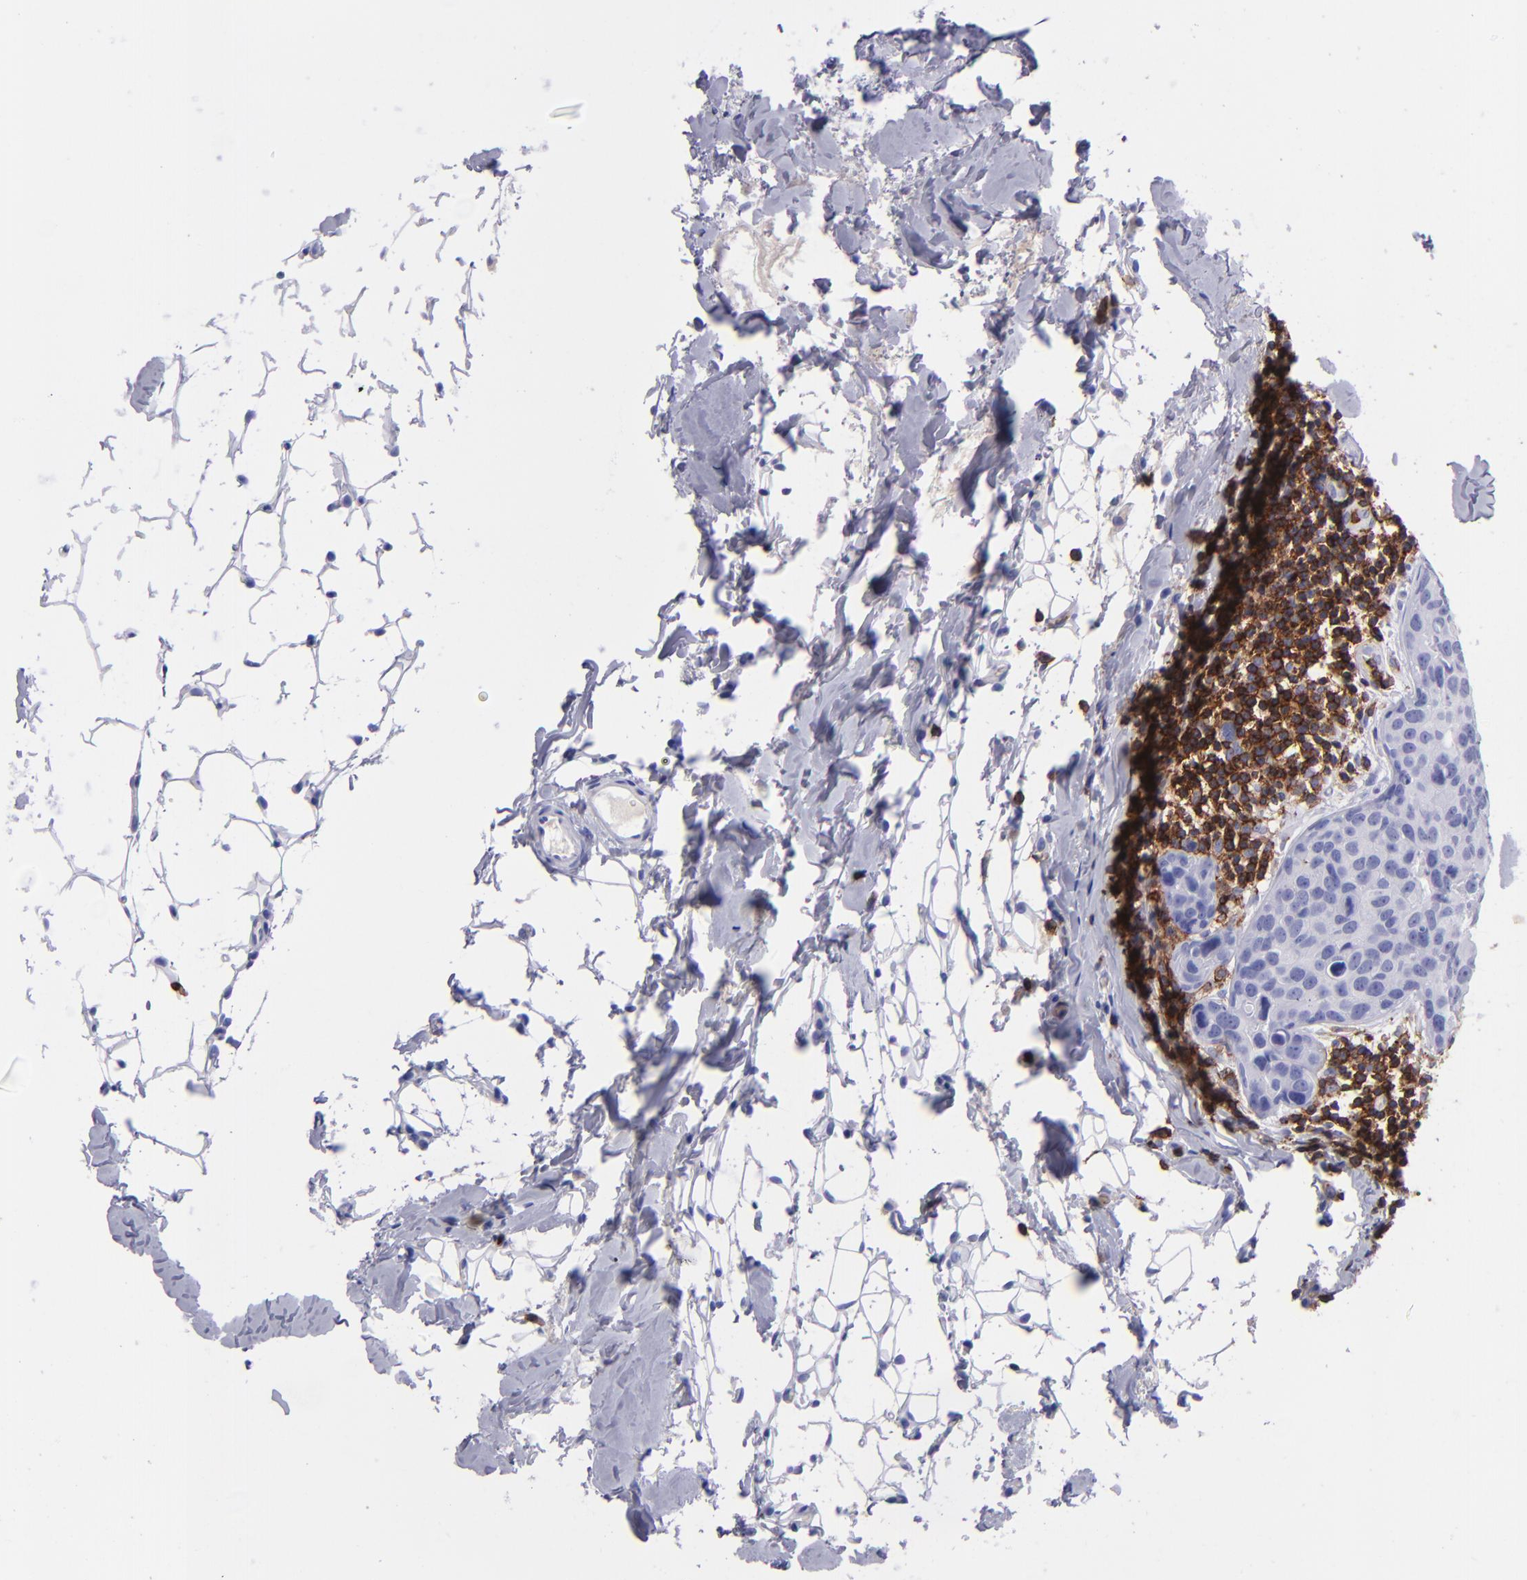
{"staining": {"intensity": "negative", "quantity": "none", "location": "none"}, "tissue": "breast cancer", "cell_type": "Tumor cells", "image_type": "cancer", "snomed": [{"axis": "morphology", "description": "Duct carcinoma"}, {"axis": "topography", "description": "Breast"}], "caption": "The image reveals no staining of tumor cells in intraductal carcinoma (breast).", "gene": "ICAM3", "patient": {"sex": "female", "age": 24}}